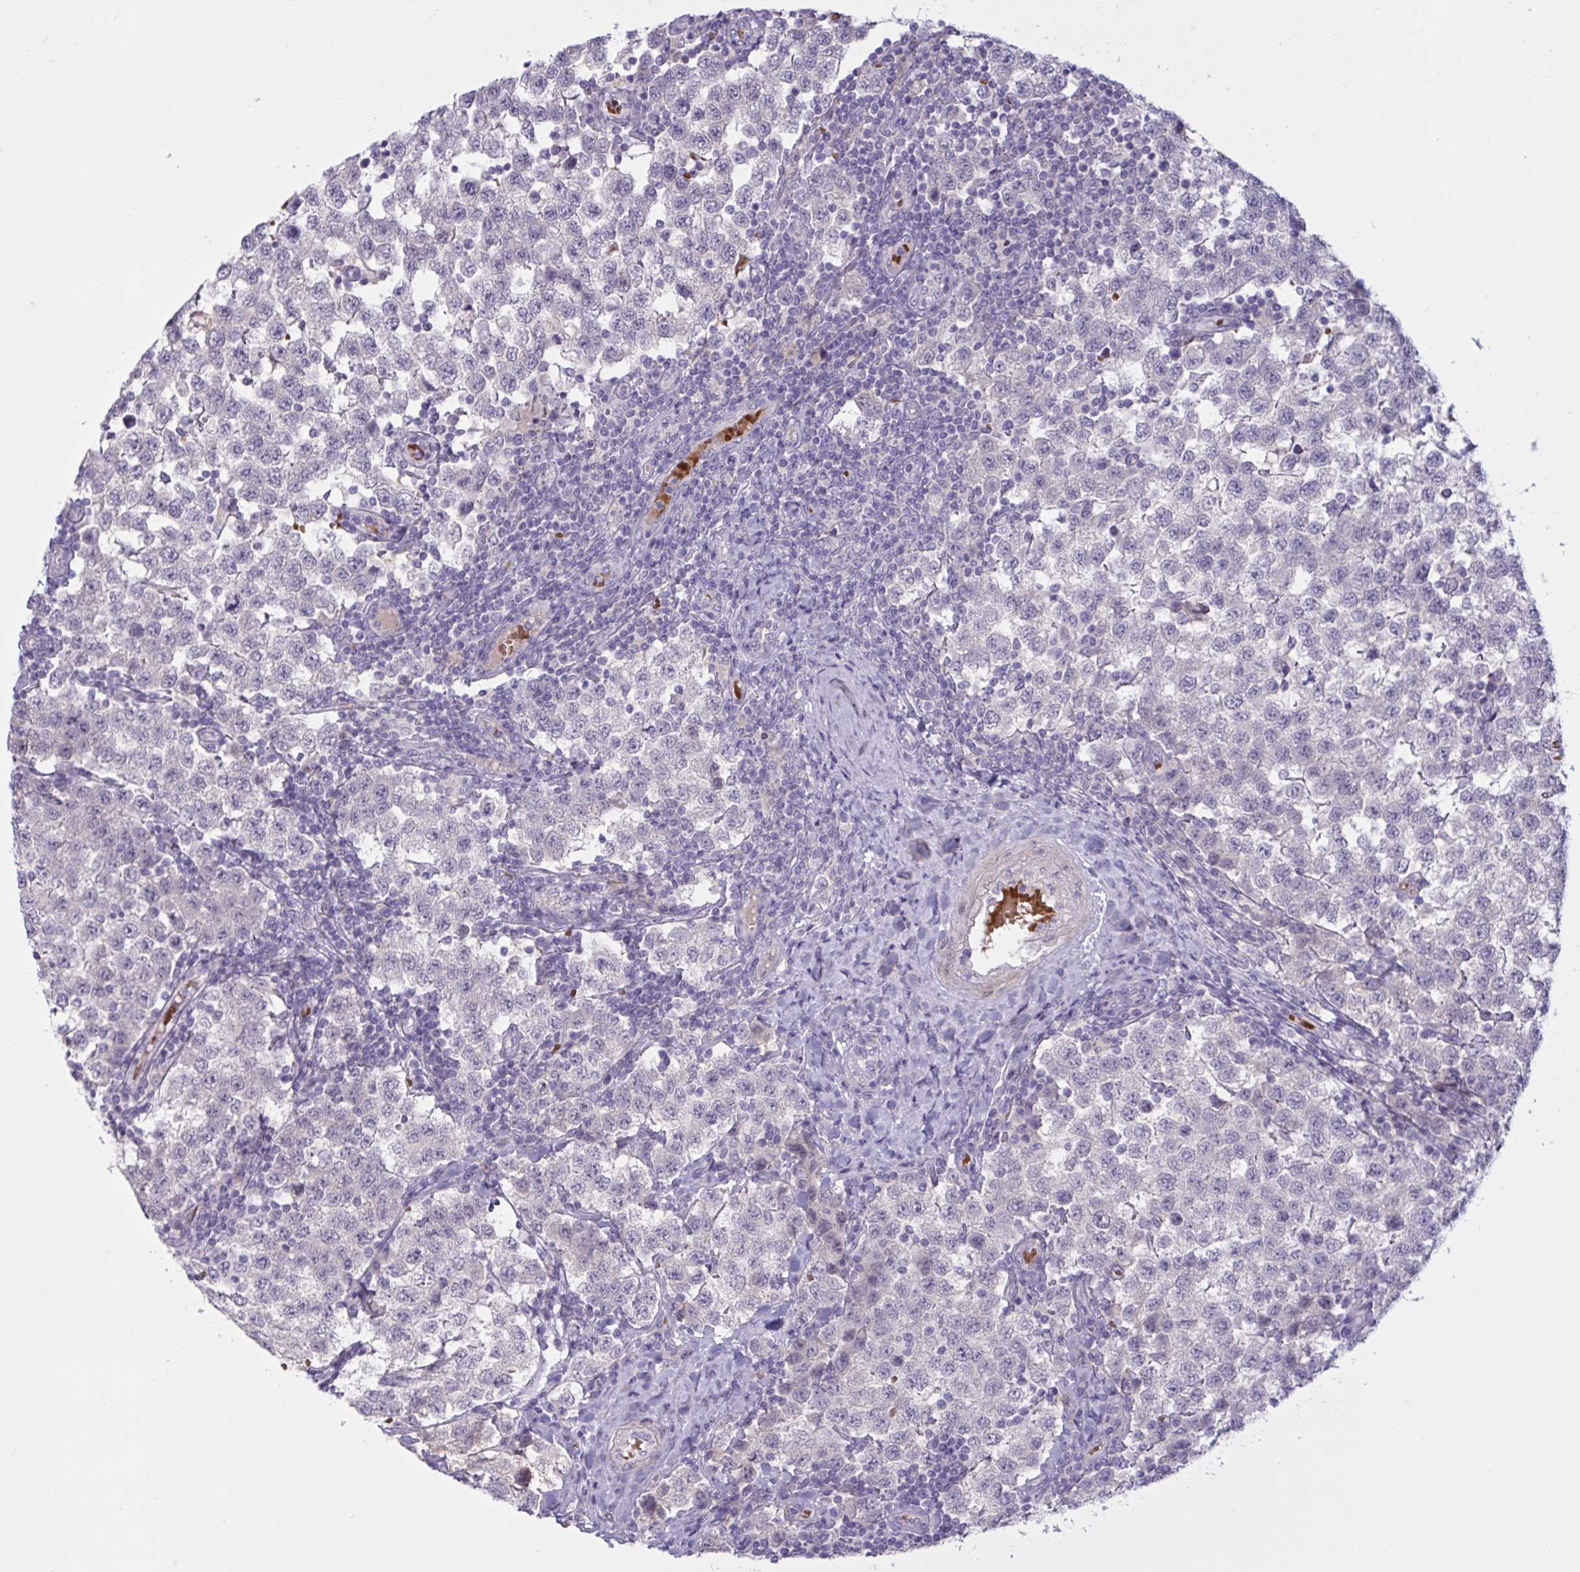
{"staining": {"intensity": "negative", "quantity": "none", "location": "none"}, "tissue": "testis cancer", "cell_type": "Tumor cells", "image_type": "cancer", "snomed": [{"axis": "morphology", "description": "Seminoma, NOS"}, {"axis": "topography", "description": "Testis"}], "caption": "Seminoma (testis) was stained to show a protein in brown. There is no significant positivity in tumor cells. The staining is performed using DAB brown chromogen with nuclei counter-stained in using hematoxylin.", "gene": "RFPL4B", "patient": {"sex": "male", "age": 34}}